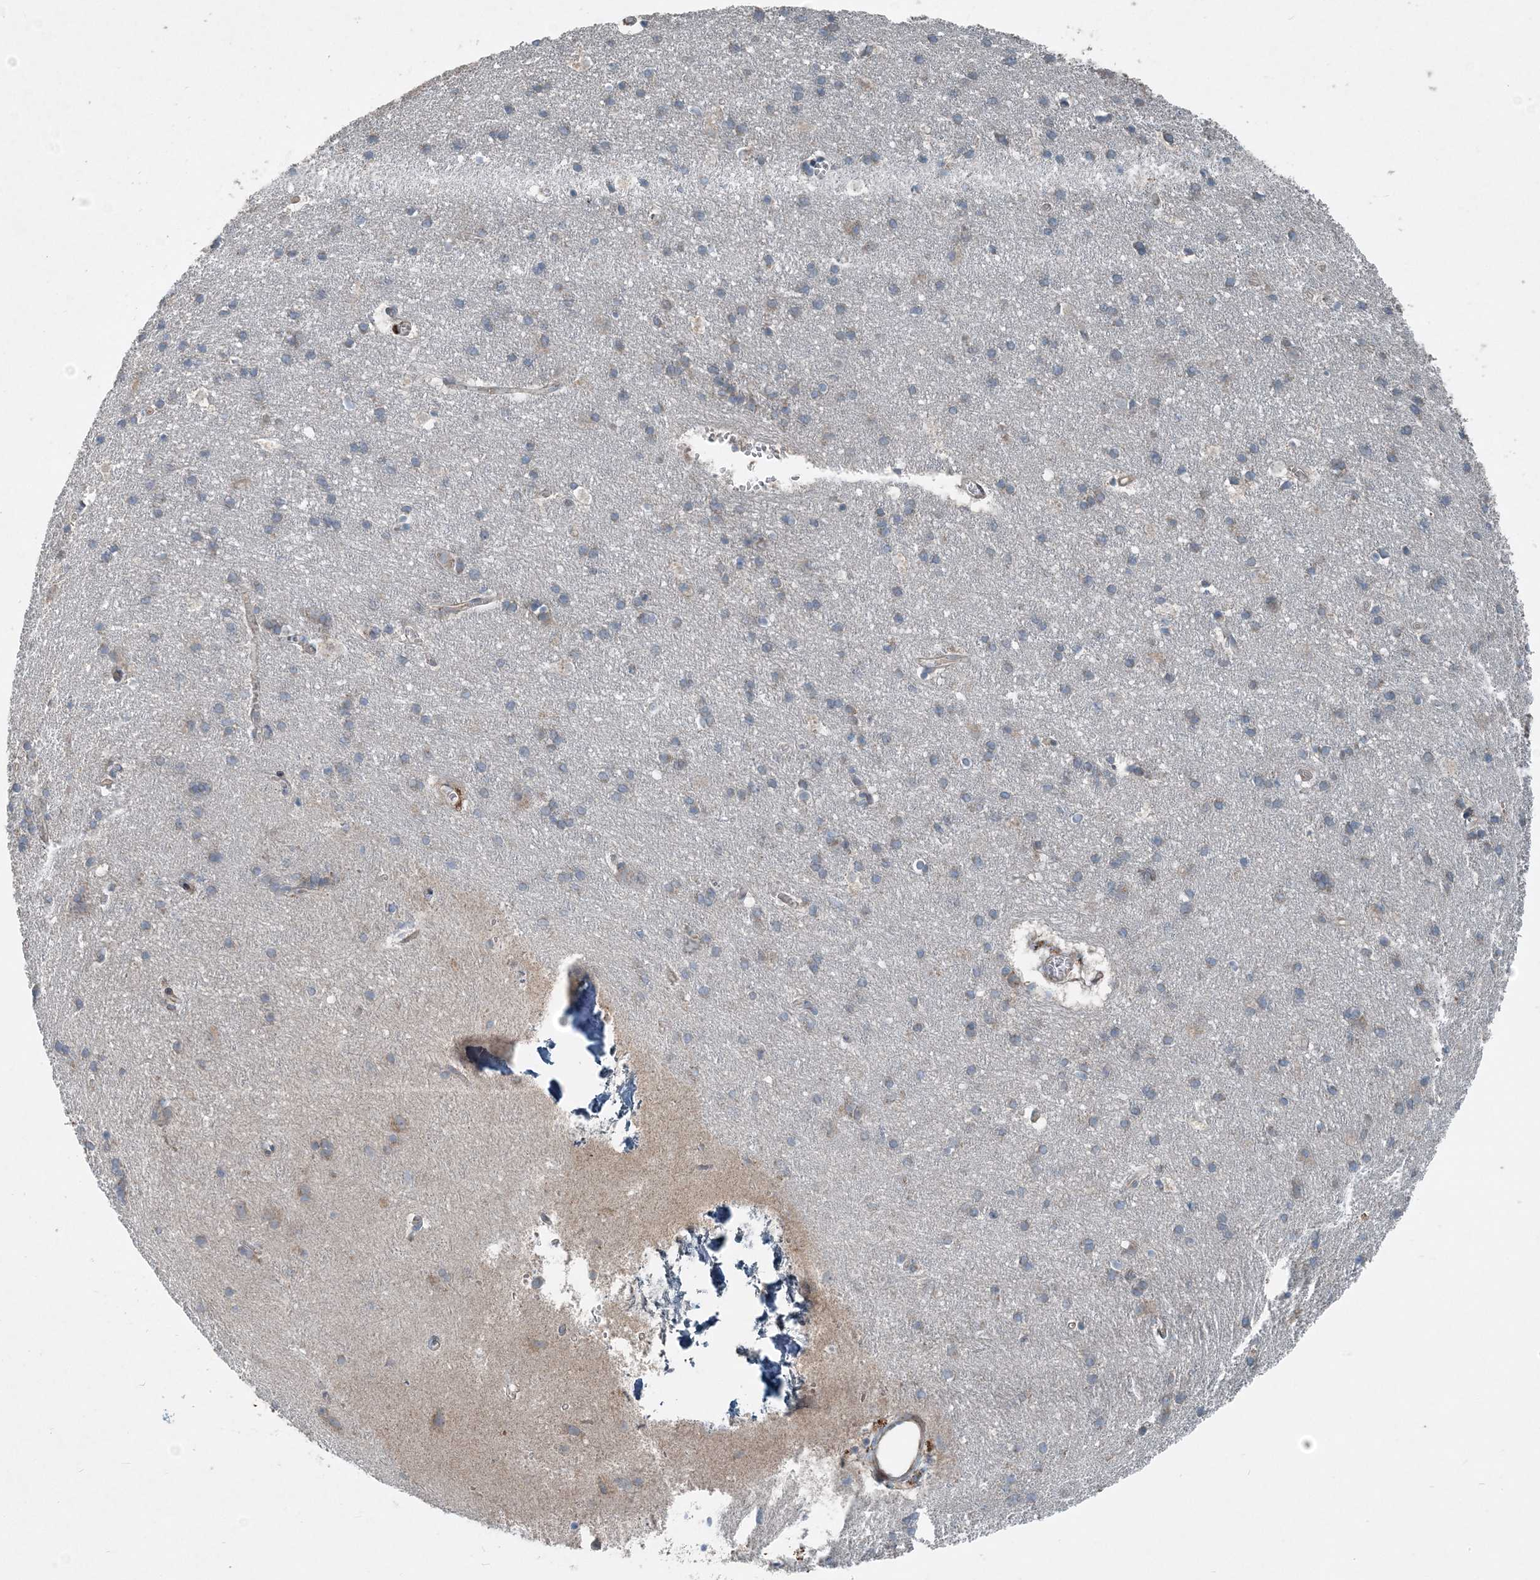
{"staining": {"intensity": "moderate", "quantity": "25%-75%", "location": "cytoplasmic/membranous"}, "tissue": "cerebral cortex", "cell_type": "Endothelial cells", "image_type": "normal", "snomed": [{"axis": "morphology", "description": "Normal tissue, NOS"}, {"axis": "topography", "description": "Cerebral cortex"}], "caption": "Immunohistochemical staining of normal cerebral cortex shows moderate cytoplasmic/membranous protein expression in about 25%-75% of endothelial cells.", "gene": "INTU", "patient": {"sex": "male", "age": 54}}